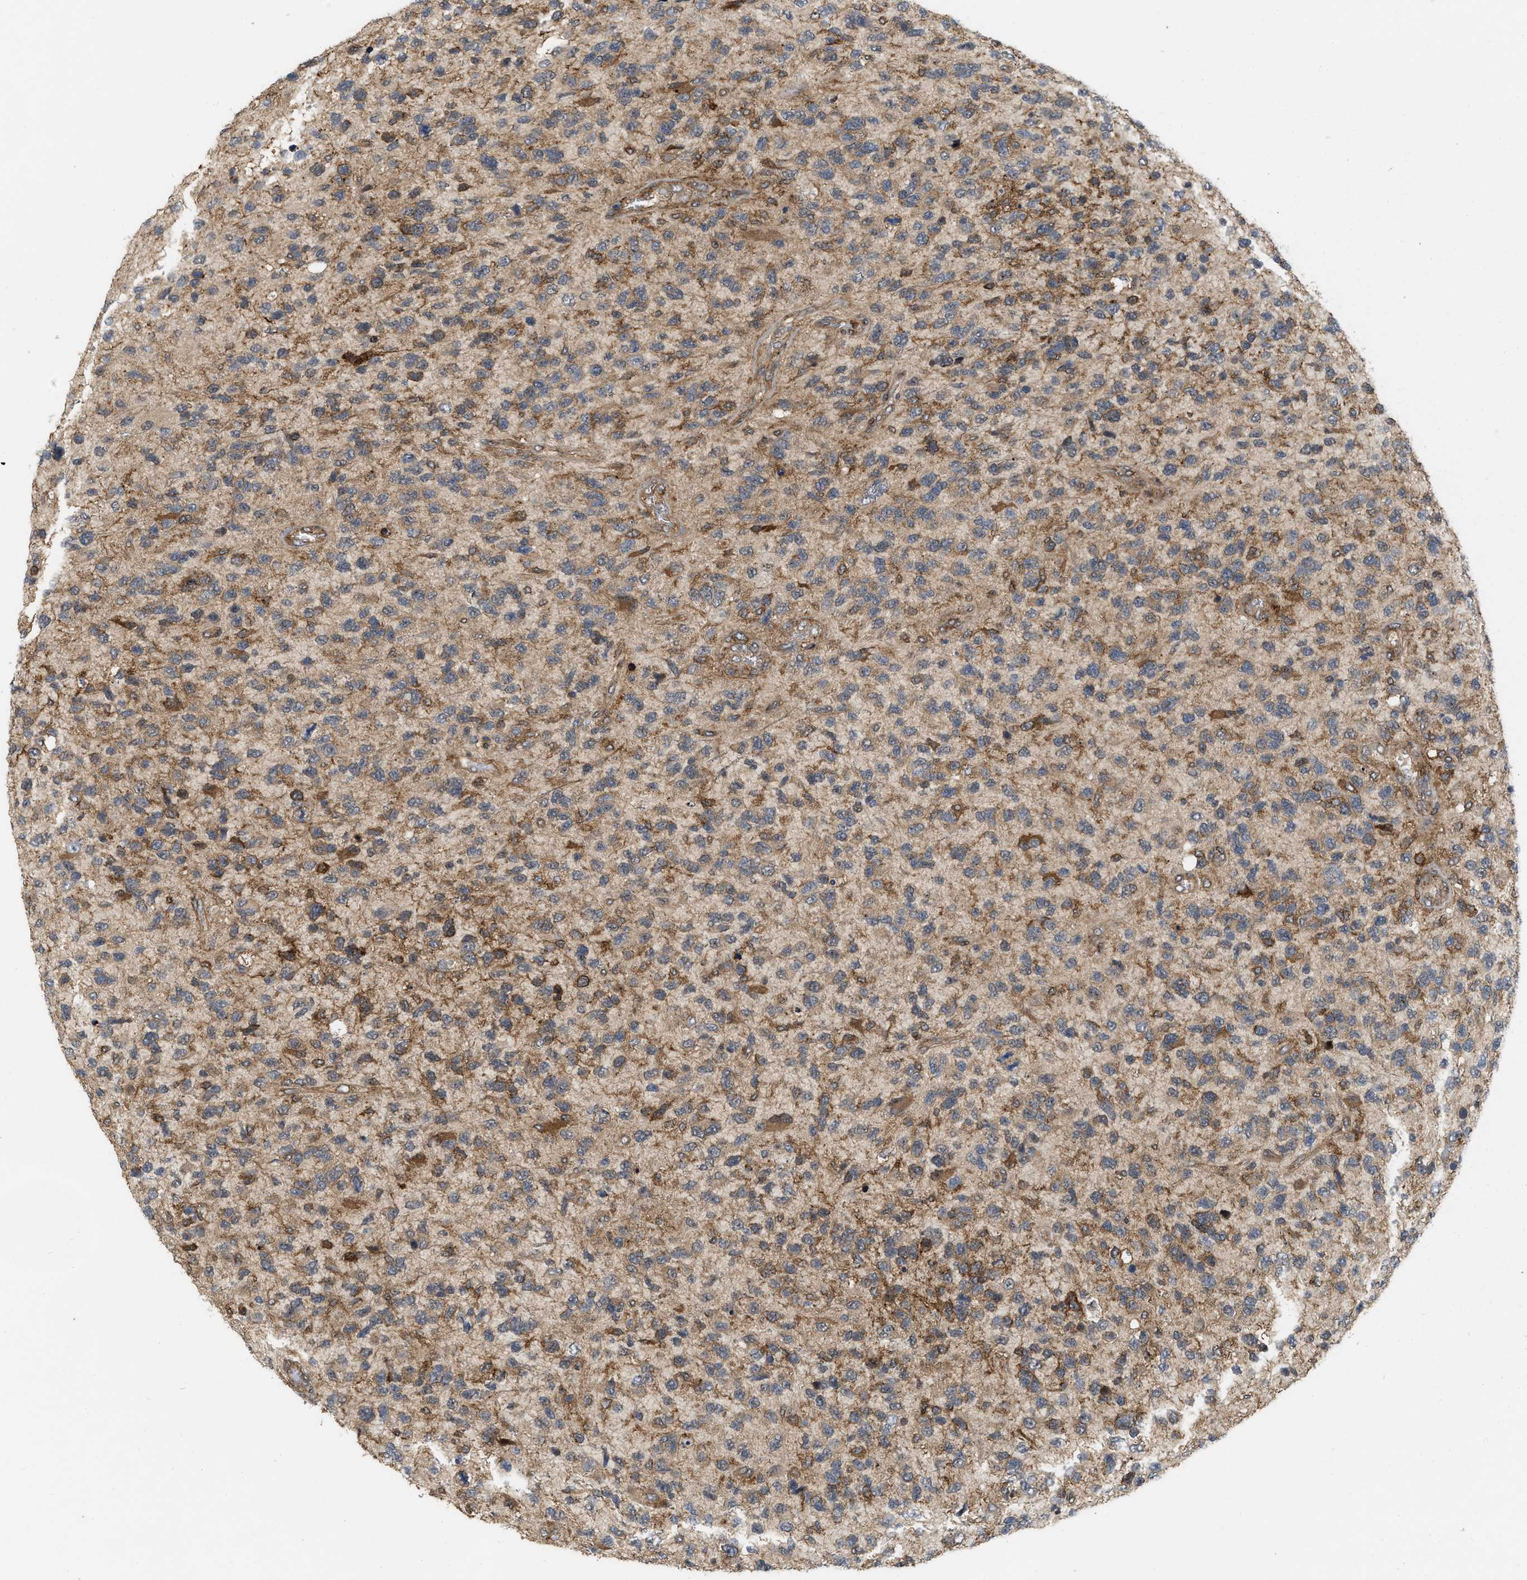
{"staining": {"intensity": "moderate", "quantity": ">75%", "location": "cytoplasmic/membranous"}, "tissue": "glioma", "cell_type": "Tumor cells", "image_type": "cancer", "snomed": [{"axis": "morphology", "description": "Glioma, malignant, High grade"}, {"axis": "topography", "description": "Brain"}], "caption": "Immunohistochemistry (IHC) image of neoplastic tissue: malignant glioma (high-grade) stained using IHC shows medium levels of moderate protein expression localized specifically in the cytoplasmic/membranous of tumor cells, appearing as a cytoplasmic/membranous brown color.", "gene": "IQCE", "patient": {"sex": "female", "age": 58}}